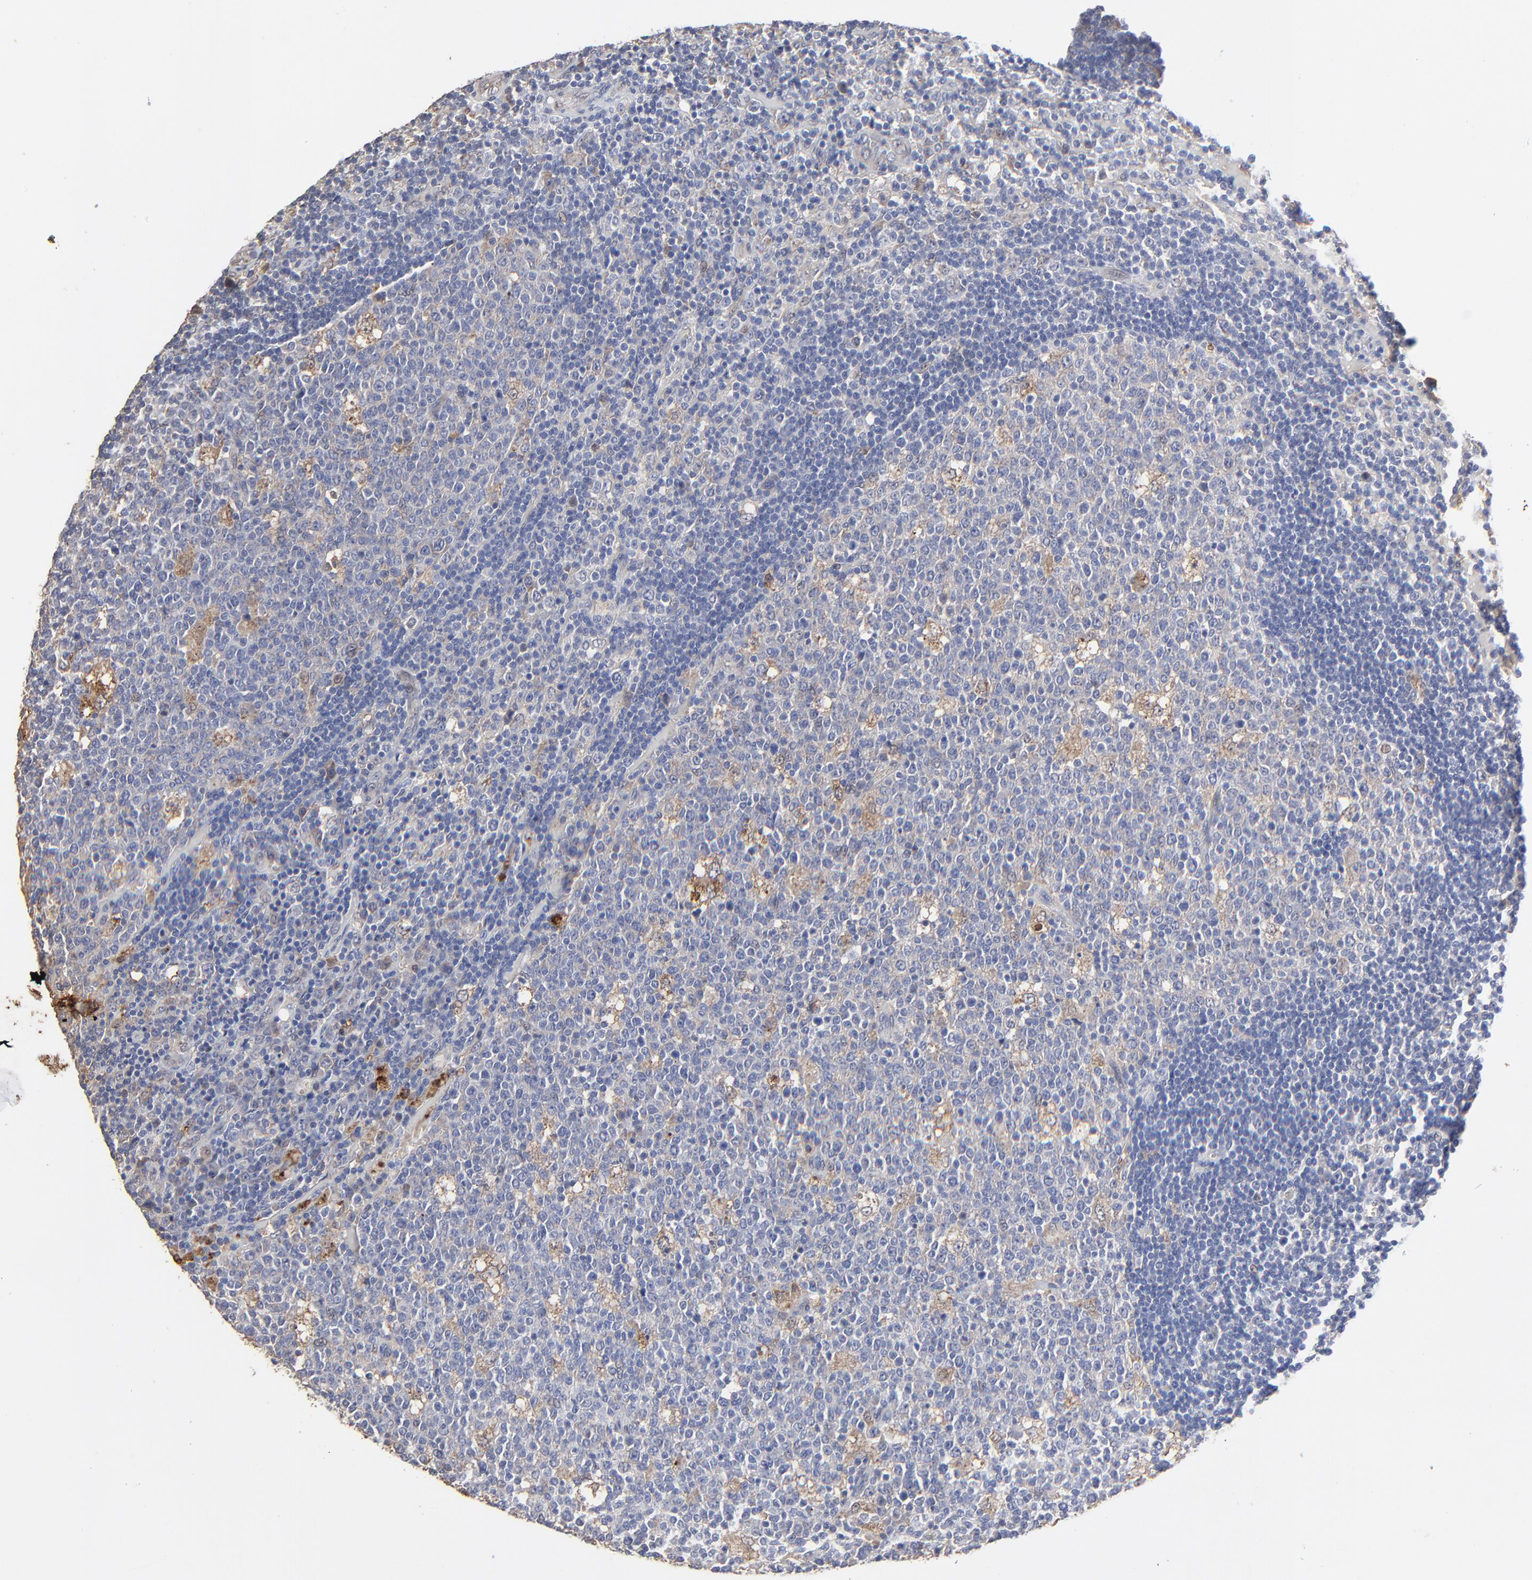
{"staining": {"intensity": "weak", "quantity": "<25%", "location": "cytoplasmic/membranous"}, "tissue": "lymph node", "cell_type": "Germinal center cells", "image_type": "normal", "snomed": [{"axis": "morphology", "description": "Normal tissue, NOS"}, {"axis": "topography", "description": "Lymph node"}, {"axis": "topography", "description": "Salivary gland"}], "caption": "Immunohistochemistry image of unremarkable lymph node: lymph node stained with DAB (3,3'-diaminobenzidine) exhibits no significant protein expression in germinal center cells.", "gene": "LGALS3", "patient": {"sex": "male", "age": 8}}